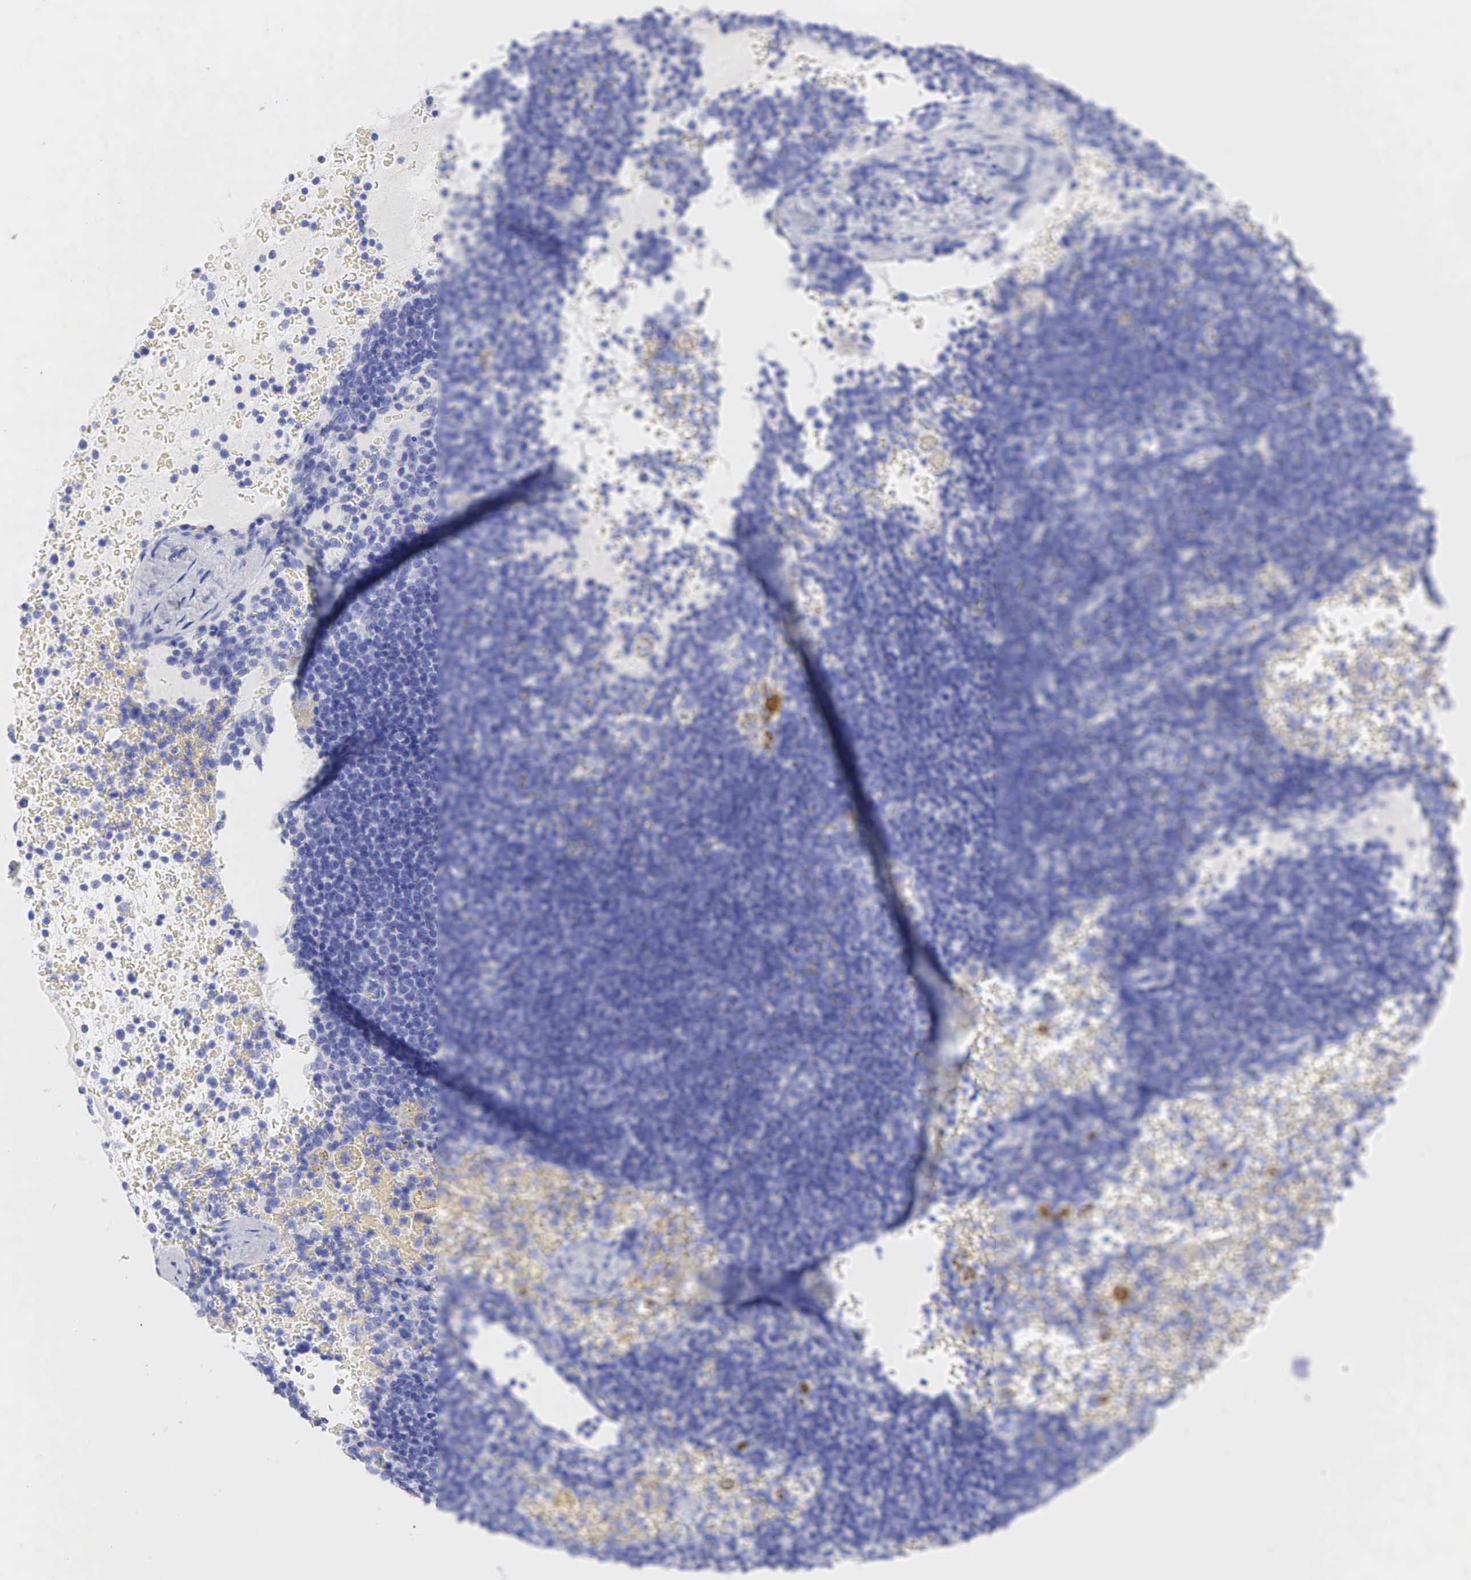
{"staining": {"intensity": "negative", "quantity": "none", "location": "none"}, "tissue": "lymphoma", "cell_type": "Tumor cells", "image_type": "cancer", "snomed": [{"axis": "morphology", "description": "Malignant lymphoma, non-Hodgkin's type, High grade"}, {"axis": "topography", "description": "Lymph node"}], "caption": "The IHC photomicrograph has no significant expression in tumor cells of high-grade malignant lymphoma, non-Hodgkin's type tissue. (Stains: DAB (3,3'-diaminobenzidine) IHC with hematoxylin counter stain, Microscopy: brightfield microscopy at high magnification).", "gene": "KRT14", "patient": {"sex": "female", "age": 76}}